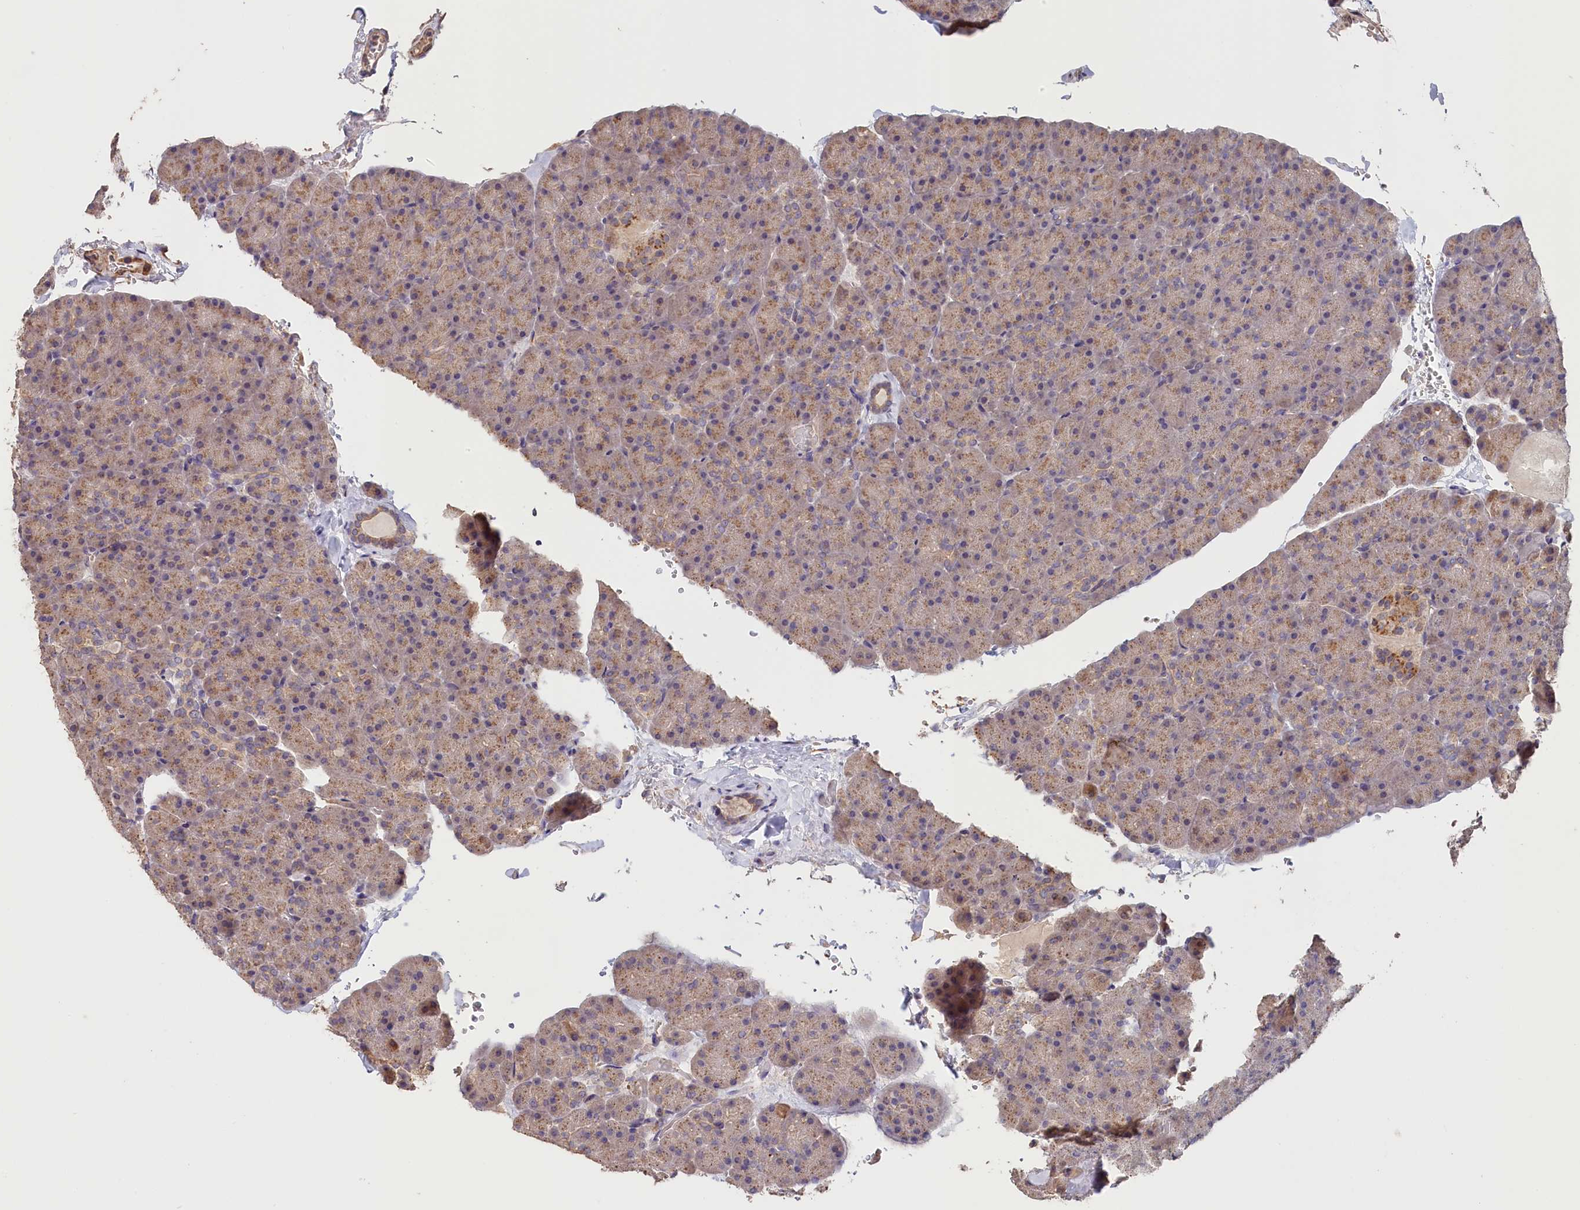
{"staining": {"intensity": "weak", "quantity": ">75%", "location": "cytoplasmic/membranous"}, "tissue": "pancreas", "cell_type": "Exocrine glandular cells", "image_type": "normal", "snomed": [{"axis": "morphology", "description": "Normal tissue, NOS"}, {"axis": "topography", "description": "Pancreas"}], "caption": "Protein staining of unremarkable pancreas displays weak cytoplasmic/membranous staining in approximately >75% of exocrine glandular cells.", "gene": "TANGO6", "patient": {"sex": "male", "age": 36}}